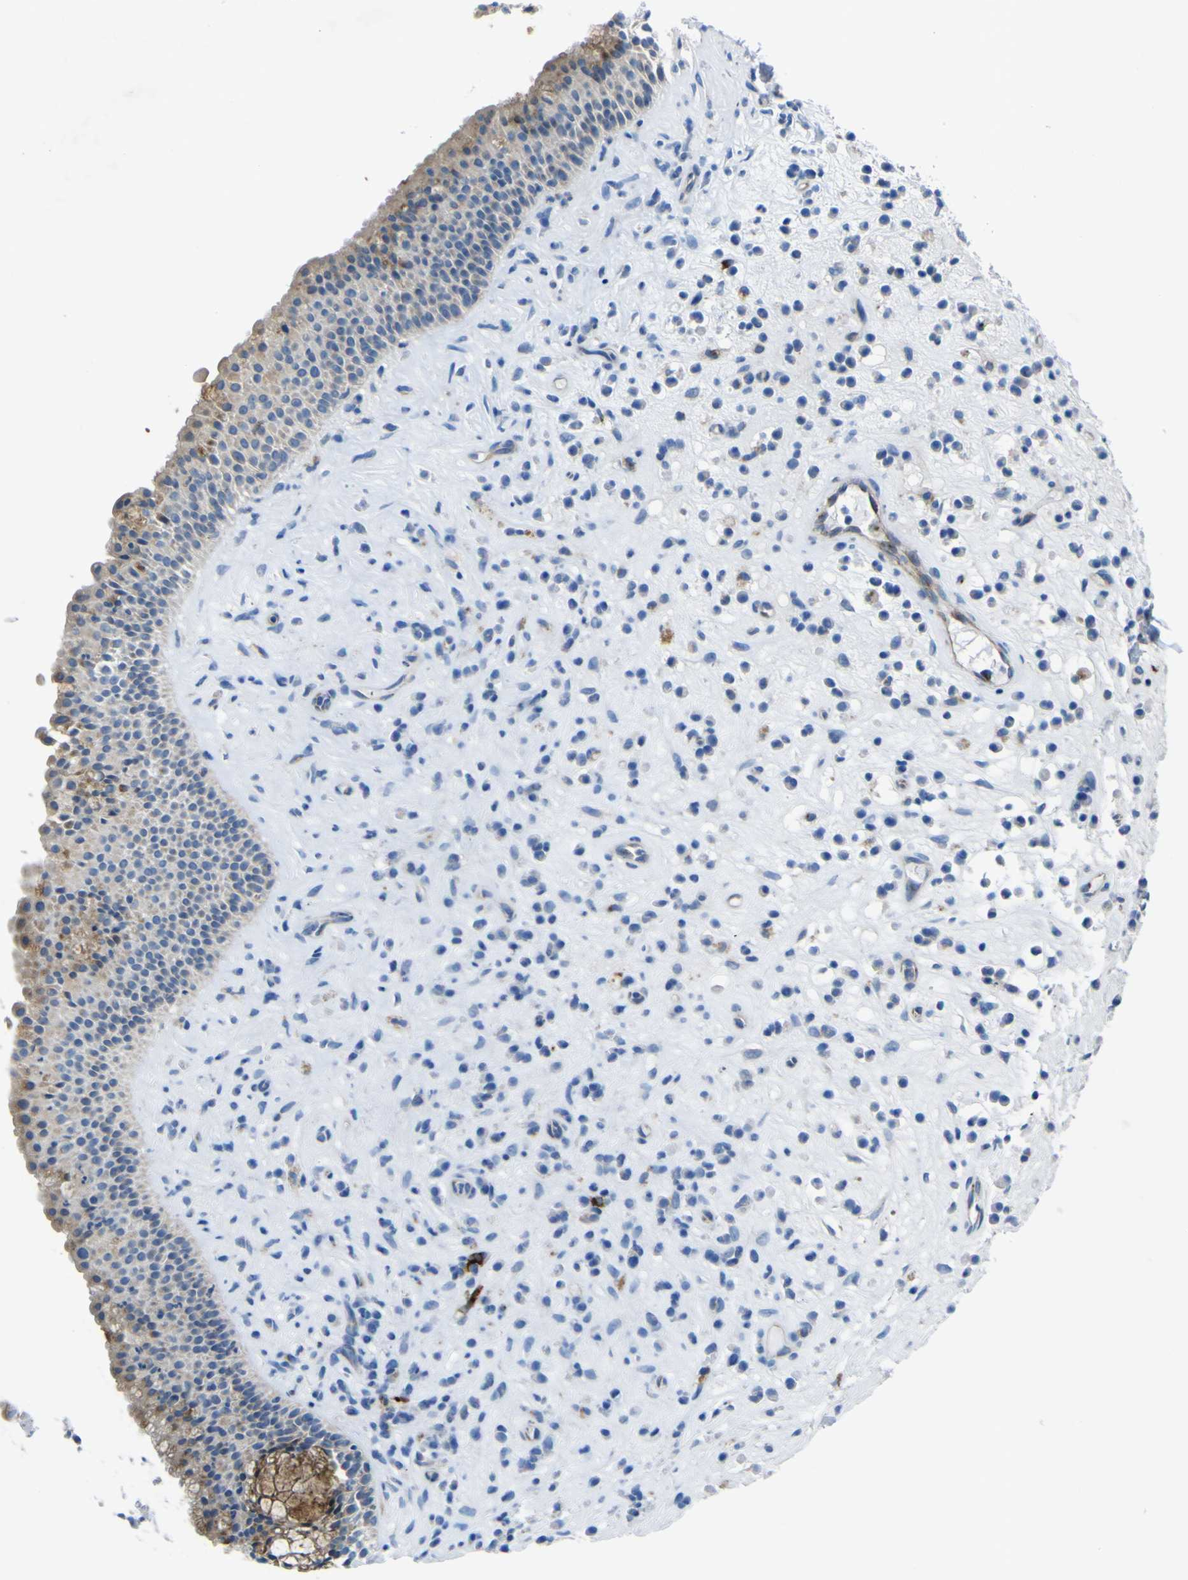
{"staining": {"intensity": "weak", "quantity": "25%-75%", "location": "cytoplasmic/membranous"}, "tissue": "nasopharynx", "cell_type": "Respiratory epithelial cells", "image_type": "normal", "snomed": [{"axis": "morphology", "description": "Normal tissue, NOS"}, {"axis": "topography", "description": "Nasopharynx"}], "caption": "The immunohistochemical stain labels weak cytoplasmic/membranous staining in respiratory epithelial cells of benign nasopharynx. The protein of interest is stained brown, and the nuclei are stained in blue (DAB (3,3'-diaminobenzidine) IHC with brightfield microscopy, high magnification).", "gene": "CST3", "patient": {"sex": "female", "age": 51}}